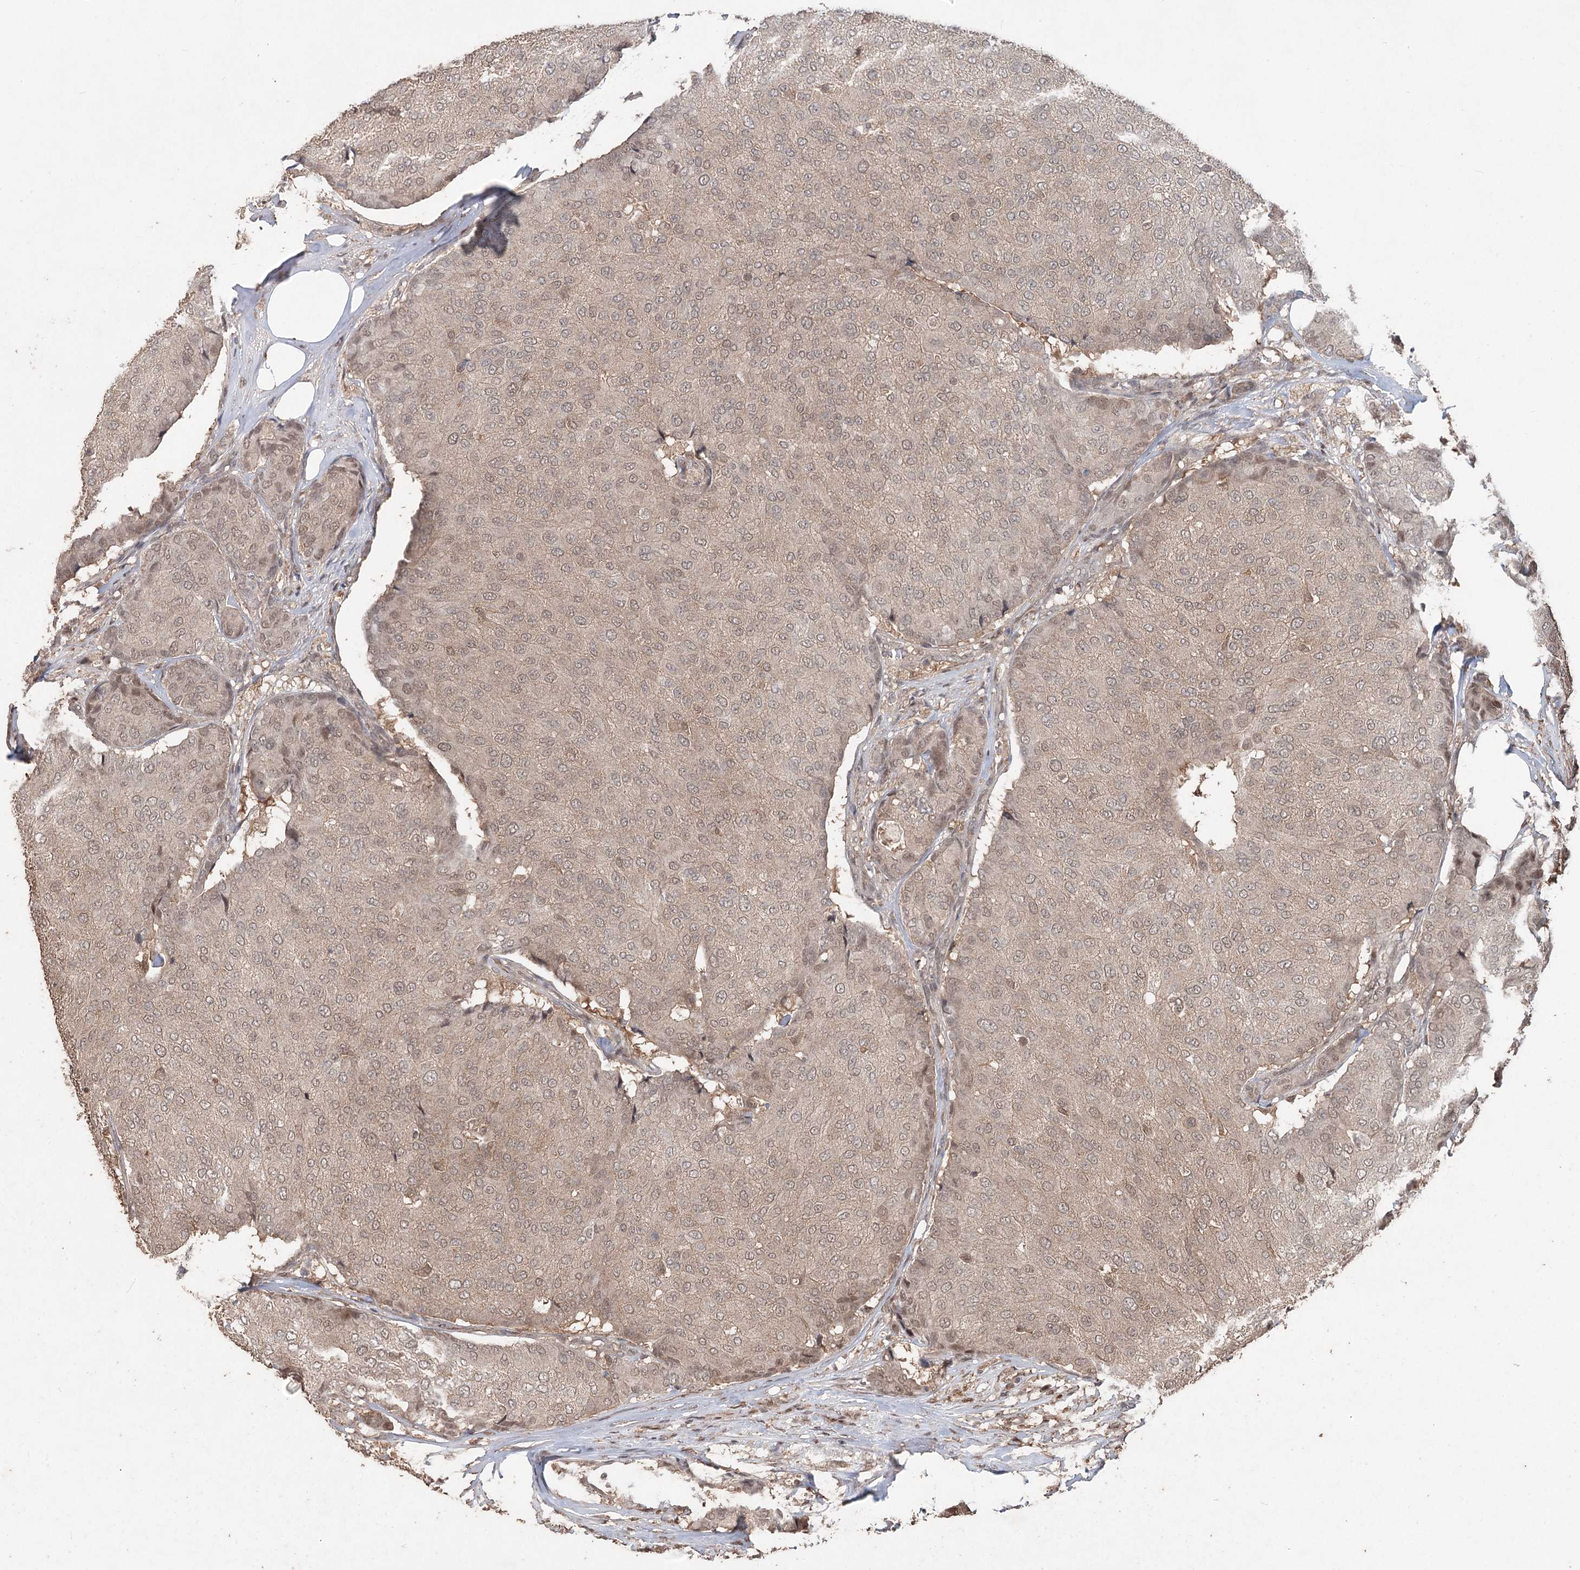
{"staining": {"intensity": "weak", "quantity": "25%-75%", "location": "cytoplasmic/membranous,nuclear"}, "tissue": "breast cancer", "cell_type": "Tumor cells", "image_type": "cancer", "snomed": [{"axis": "morphology", "description": "Duct carcinoma"}, {"axis": "topography", "description": "Breast"}], "caption": "Human intraductal carcinoma (breast) stained with a protein marker demonstrates weak staining in tumor cells.", "gene": "FBXO7", "patient": {"sex": "female", "age": 75}}